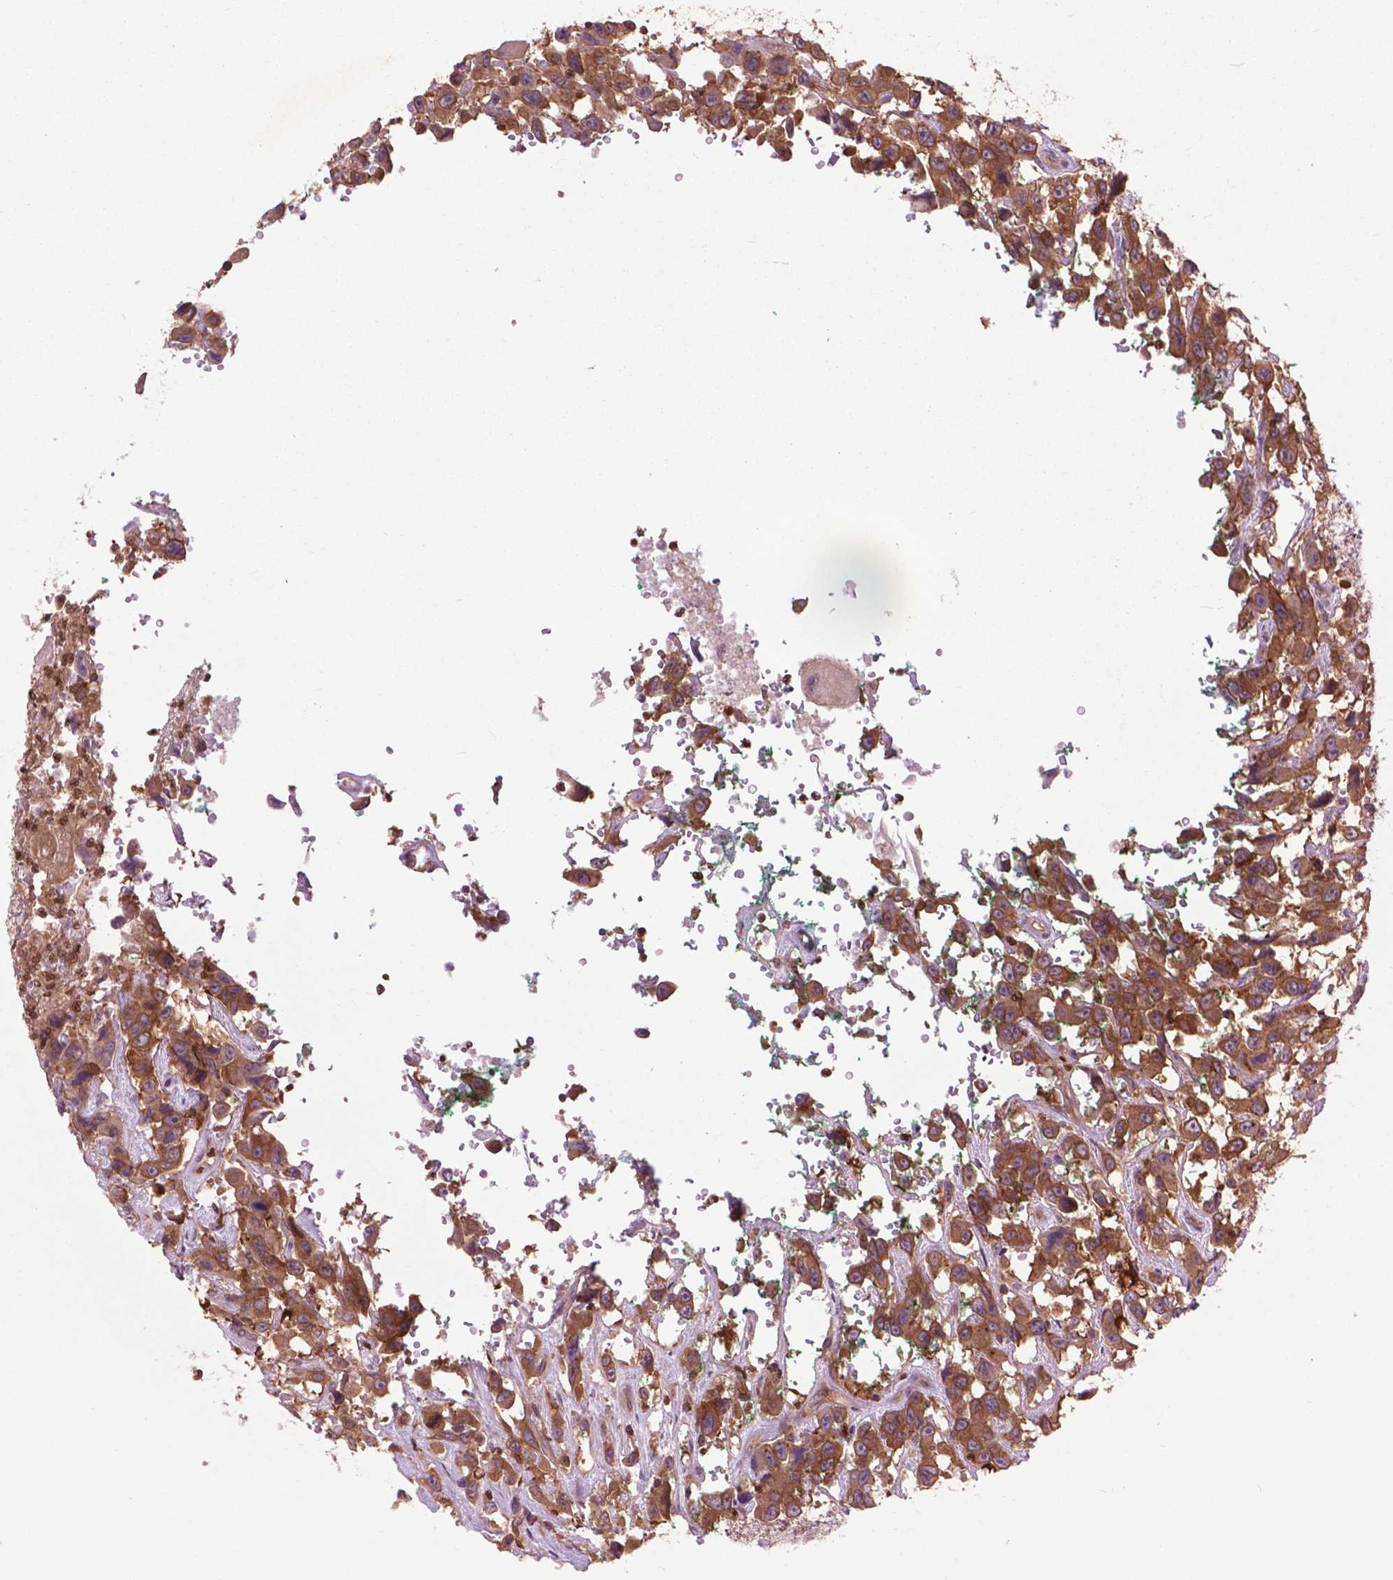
{"staining": {"intensity": "strong", "quantity": ">75%", "location": "cytoplasmic/membranous"}, "tissue": "urothelial cancer", "cell_type": "Tumor cells", "image_type": "cancer", "snomed": [{"axis": "morphology", "description": "Urothelial carcinoma, High grade"}, {"axis": "topography", "description": "Urinary bladder"}], "caption": "Immunohistochemistry (IHC) photomicrograph of urothelial cancer stained for a protein (brown), which exhibits high levels of strong cytoplasmic/membranous expression in approximately >75% of tumor cells.", "gene": "ARAF", "patient": {"sex": "male", "age": 53}}